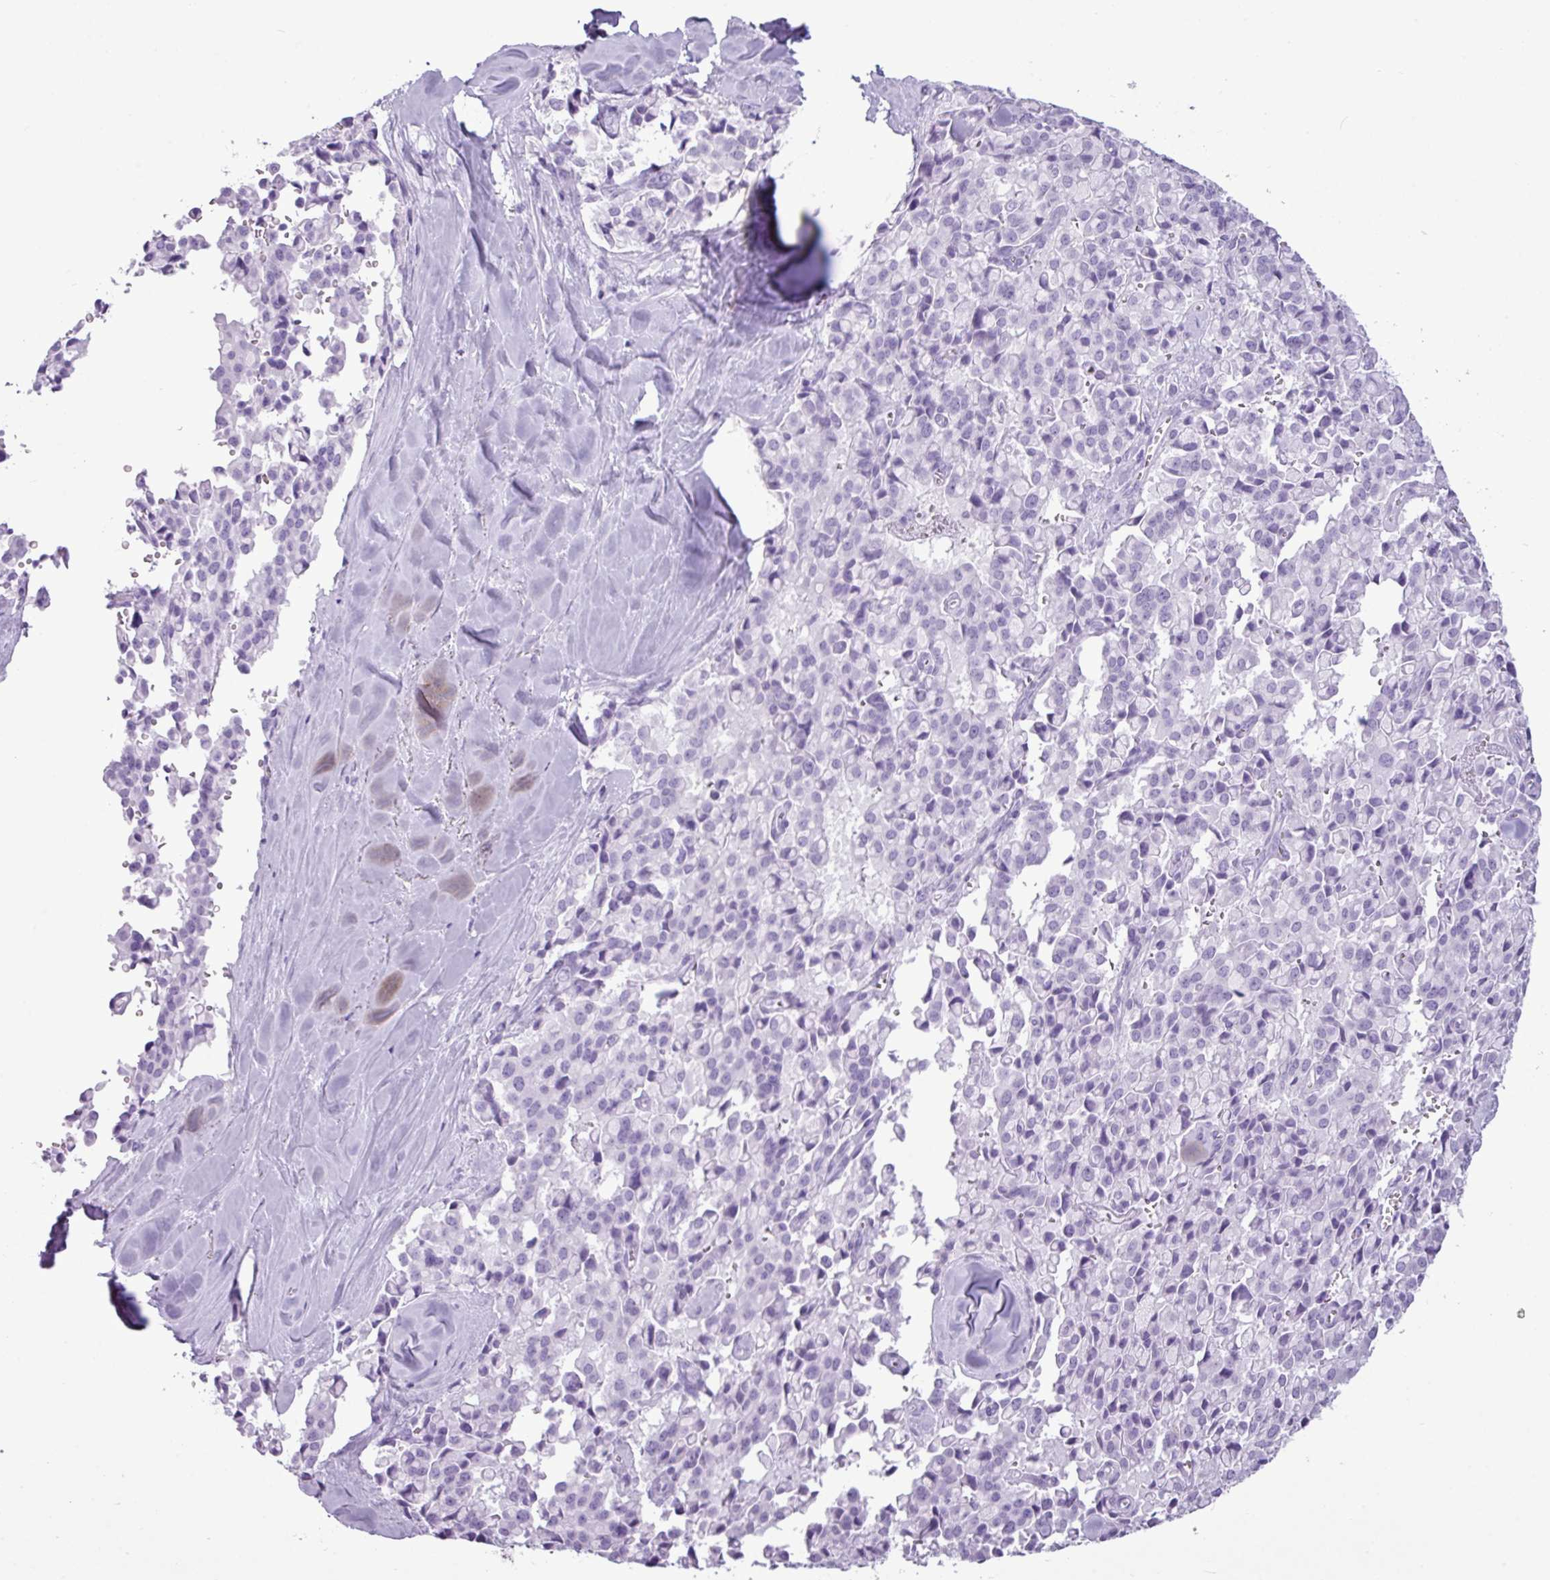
{"staining": {"intensity": "negative", "quantity": "none", "location": "none"}, "tissue": "pancreatic cancer", "cell_type": "Tumor cells", "image_type": "cancer", "snomed": [{"axis": "morphology", "description": "Adenocarcinoma, NOS"}, {"axis": "topography", "description": "Pancreas"}], "caption": "This is an immunohistochemistry image of pancreatic adenocarcinoma. There is no expression in tumor cells.", "gene": "AMY1B", "patient": {"sex": "male", "age": 65}}